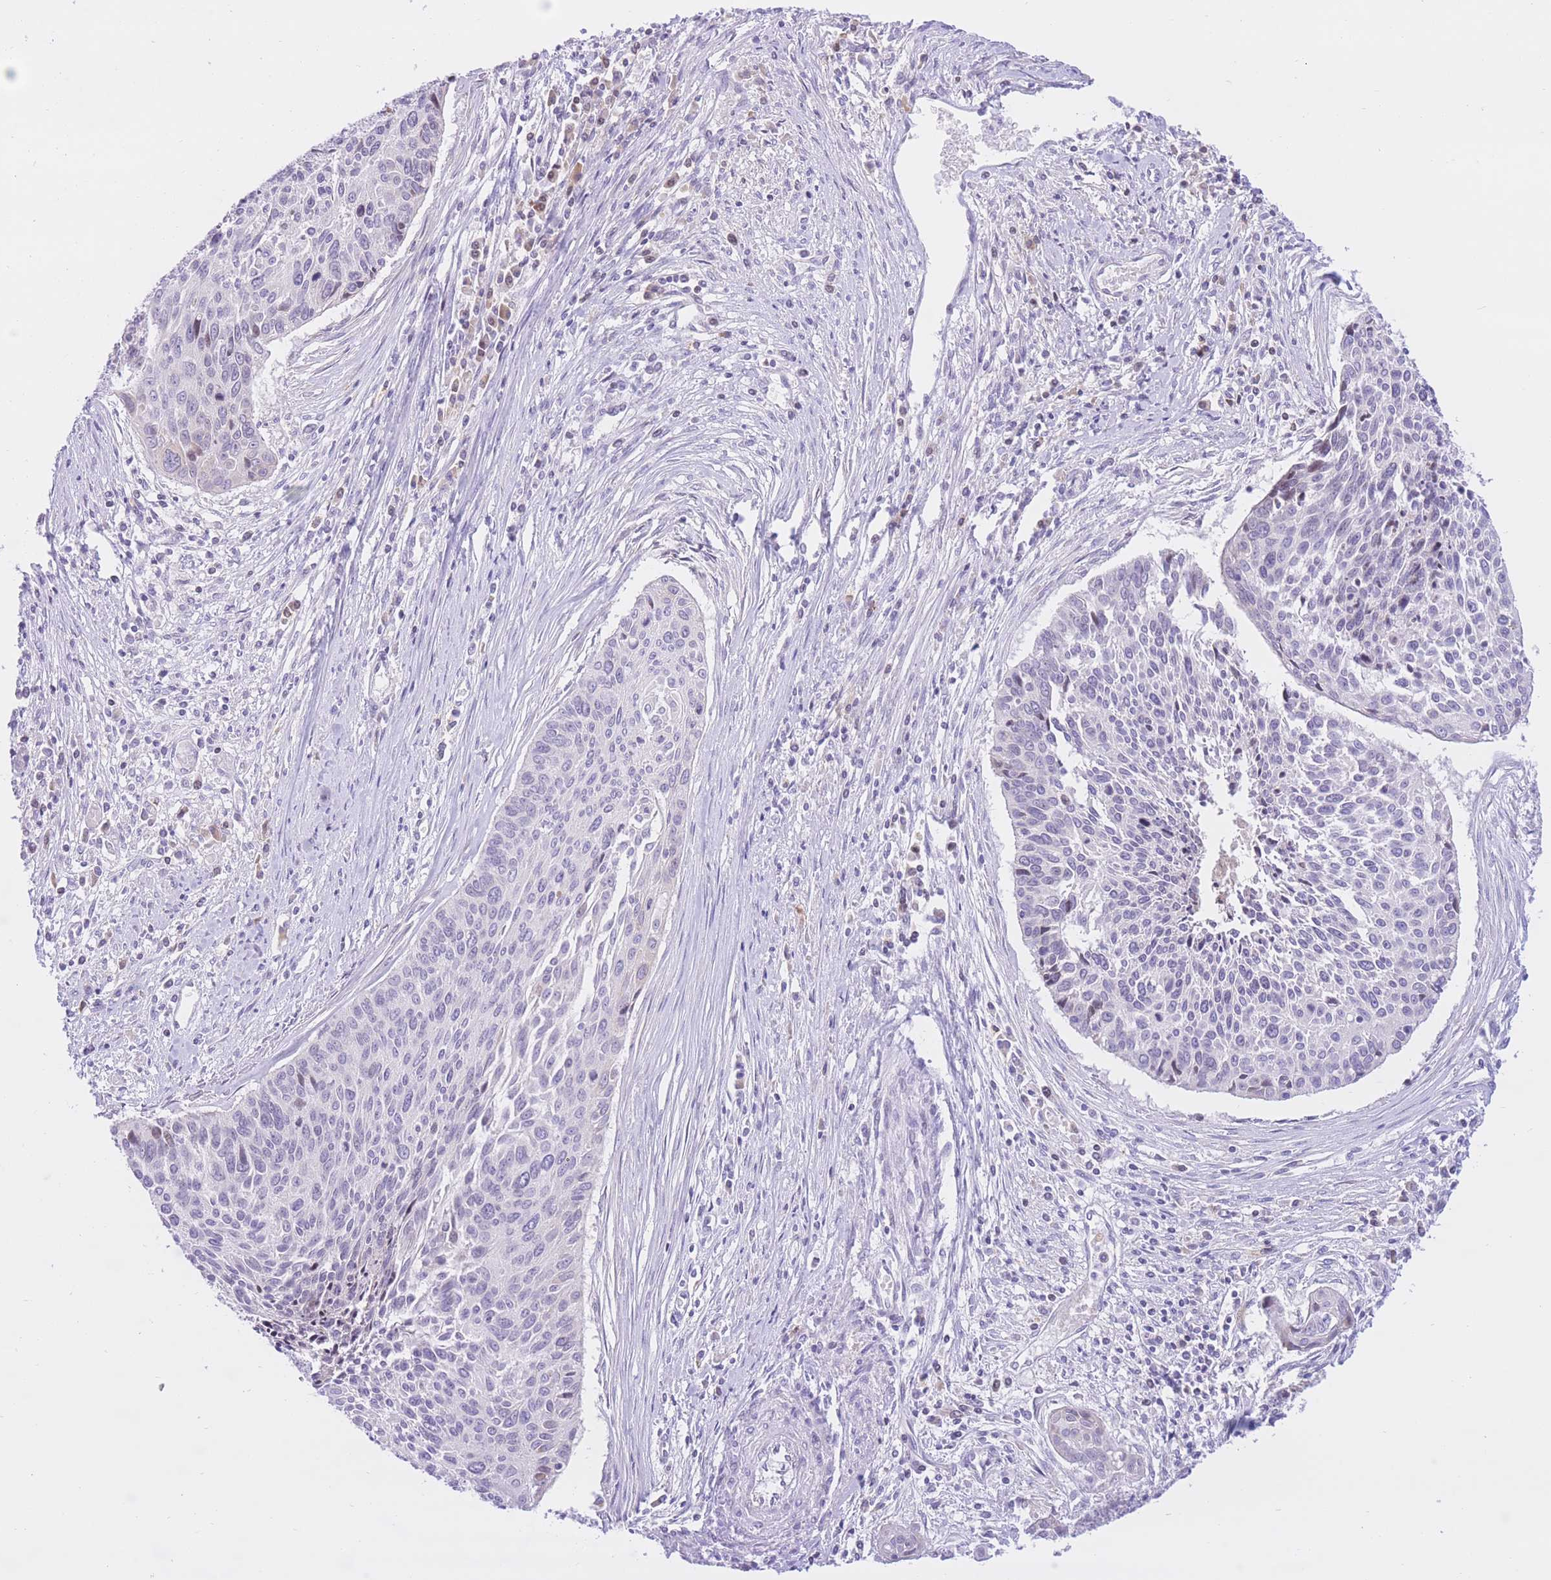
{"staining": {"intensity": "negative", "quantity": "none", "location": "none"}, "tissue": "cervical cancer", "cell_type": "Tumor cells", "image_type": "cancer", "snomed": [{"axis": "morphology", "description": "Squamous cell carcinoma, NOS"}, {"axis": "topography", "description": "Cervix"}], "caption": "The image reveals no staining of tumor cells in squamous cell carcinoma (cervical).", "gene": "RPL39L", "patient": {"sex": "female", "age": 55}}